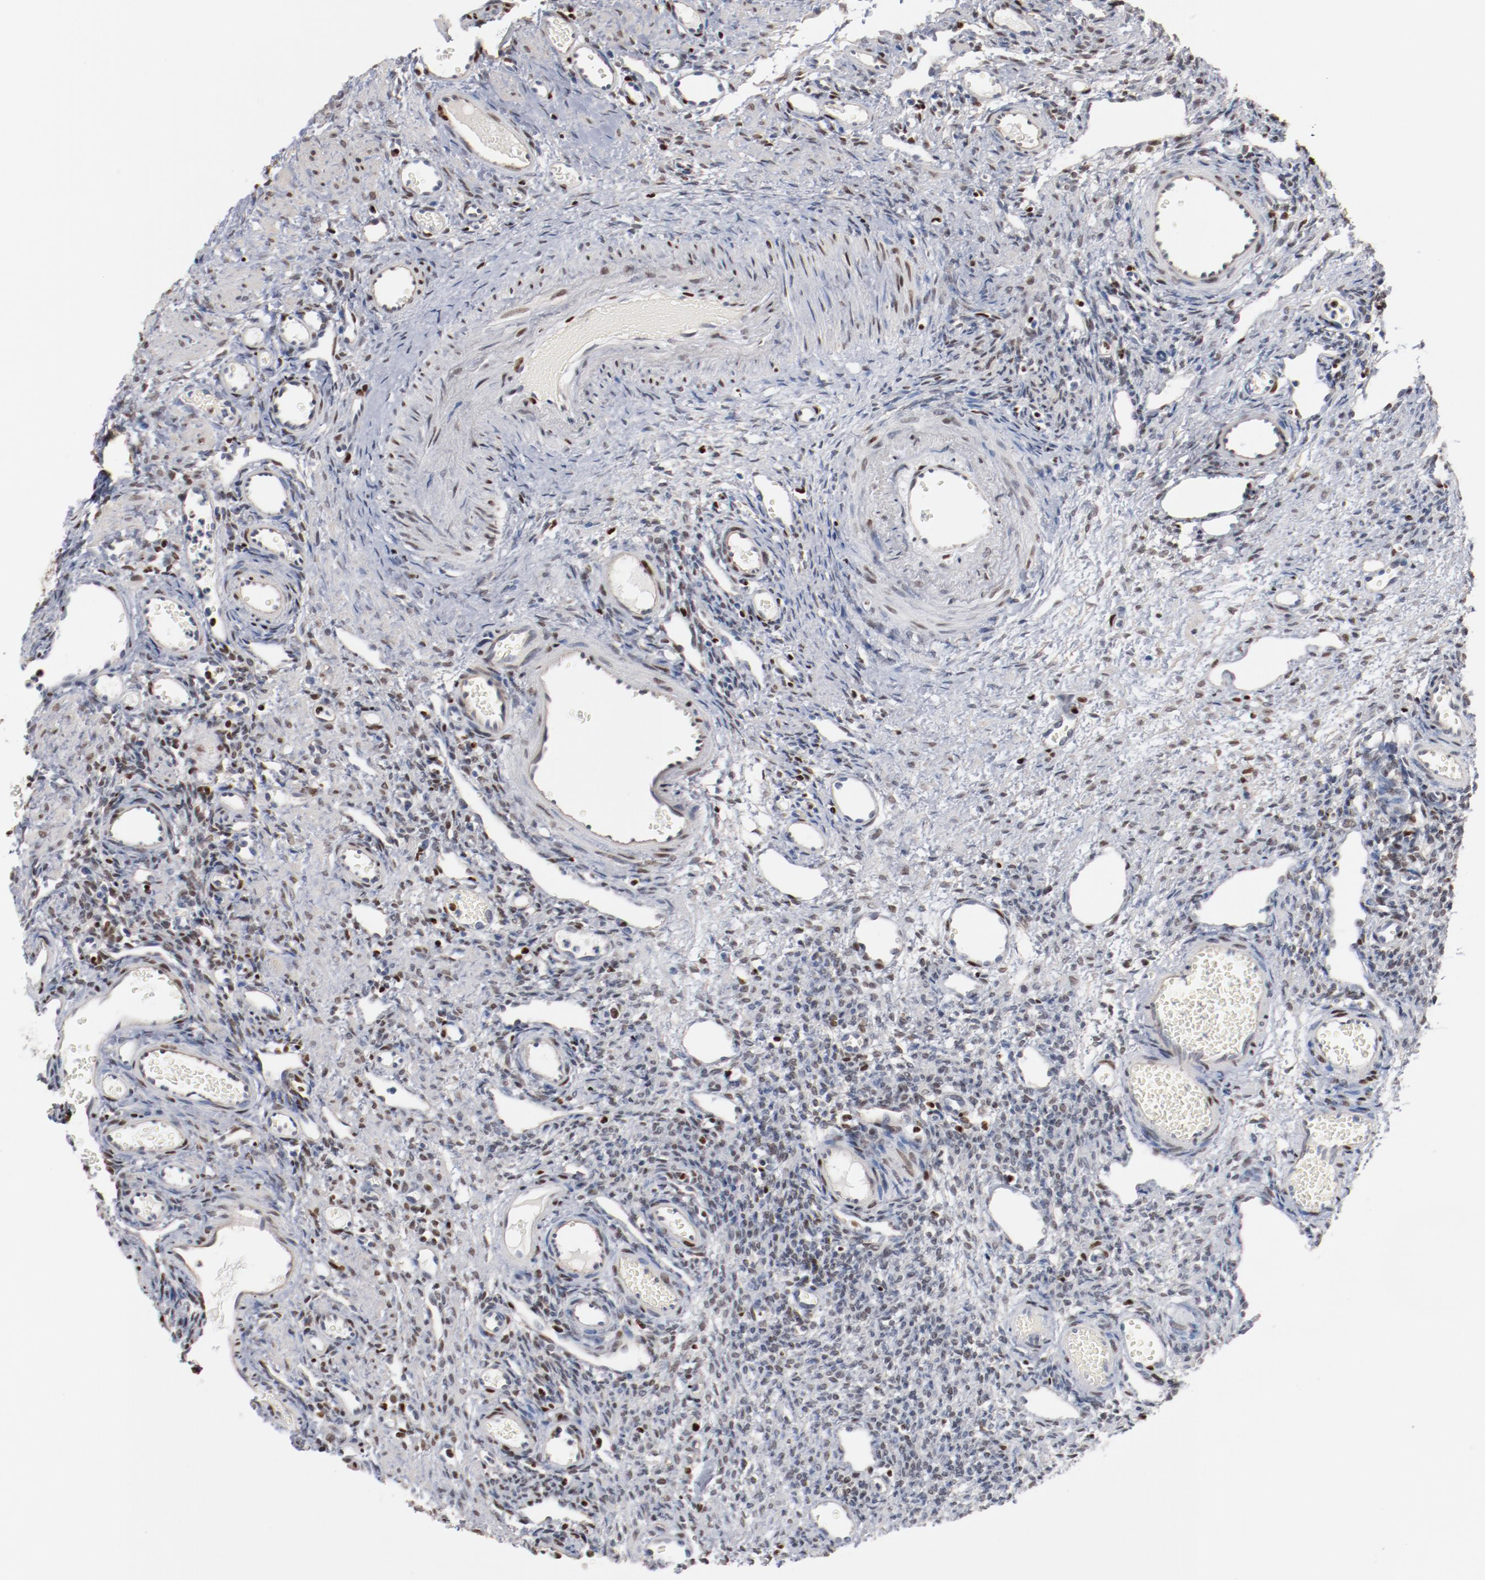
{"staining": {"intensity": "negative", "quantity": "none", "location": "none"}, "tissue": "ovary", "cell_type": "Follicle cells", "image_type": "normal", "snomed": [{"axis": "morphology", "description": "Normal tissue, NOS"}, {"axis": "topography", "description": "Ovary"}], "caption": "This is a image of IHC staining of unremarkable ovary, which shows no expression in follicle cells.", "gene": "ZEB2", "patient": {"sex": "female", "age": 33}}